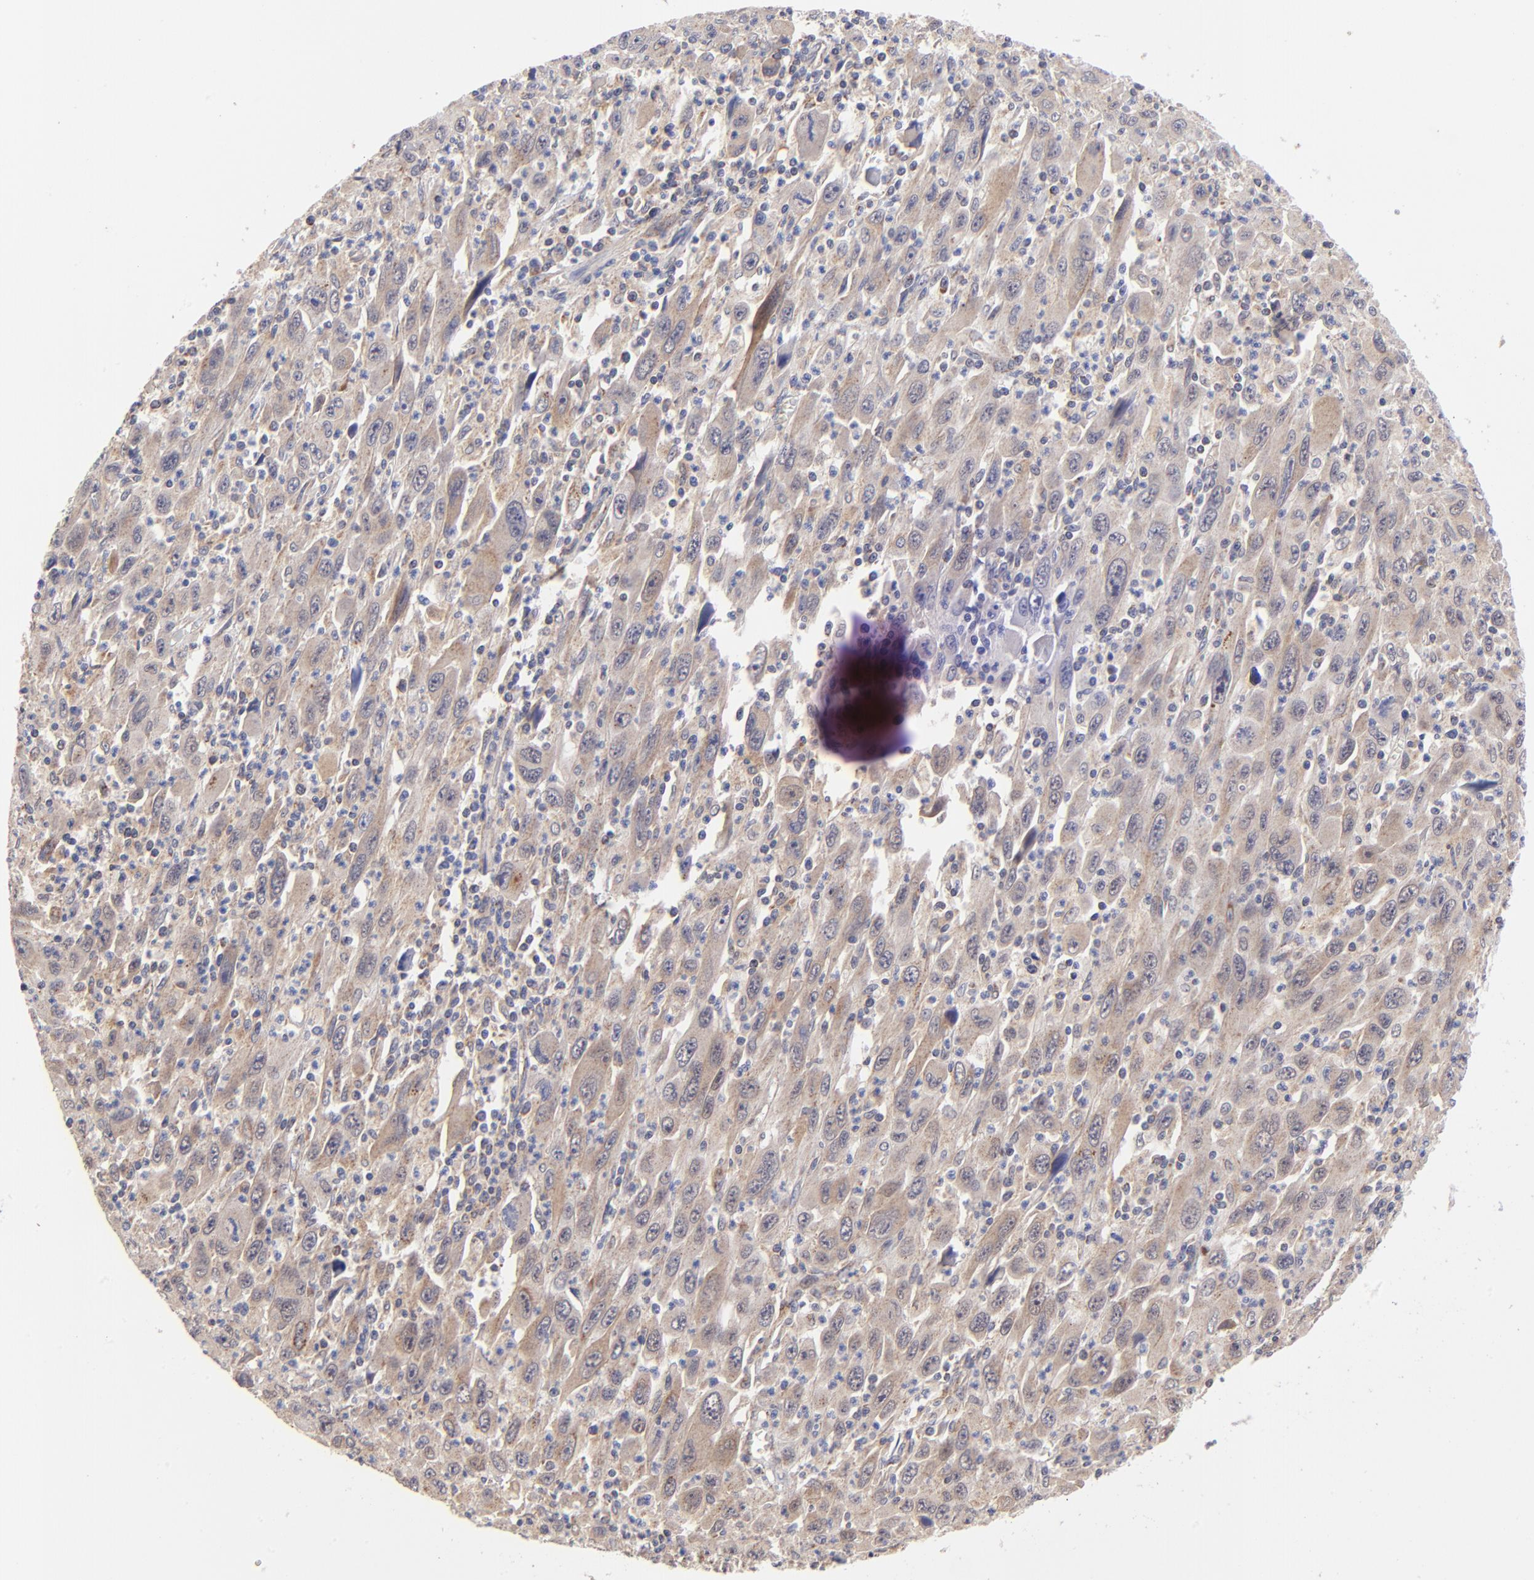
{"staining": {"intensity": "moderate", "quantity": ">75%", "location": "cytoplasmic/membranous"}, "tissue": "melanoma", "cell_type": "Tumor cells", "image_type": "cancer", "snomed": [{"axis": "morphology", "description": "Malignant melanoma, Metastatic site"}, {"axis": "topography", "description": "Skin"}], "caption": "Human melanoma stained for a protein (brown) shows moderate cytoplasmic/membranous positive expression in approximately >75% of tumor cells.", "gene": "FBXL12", "patient": {"sex": "female", "age": 56}}